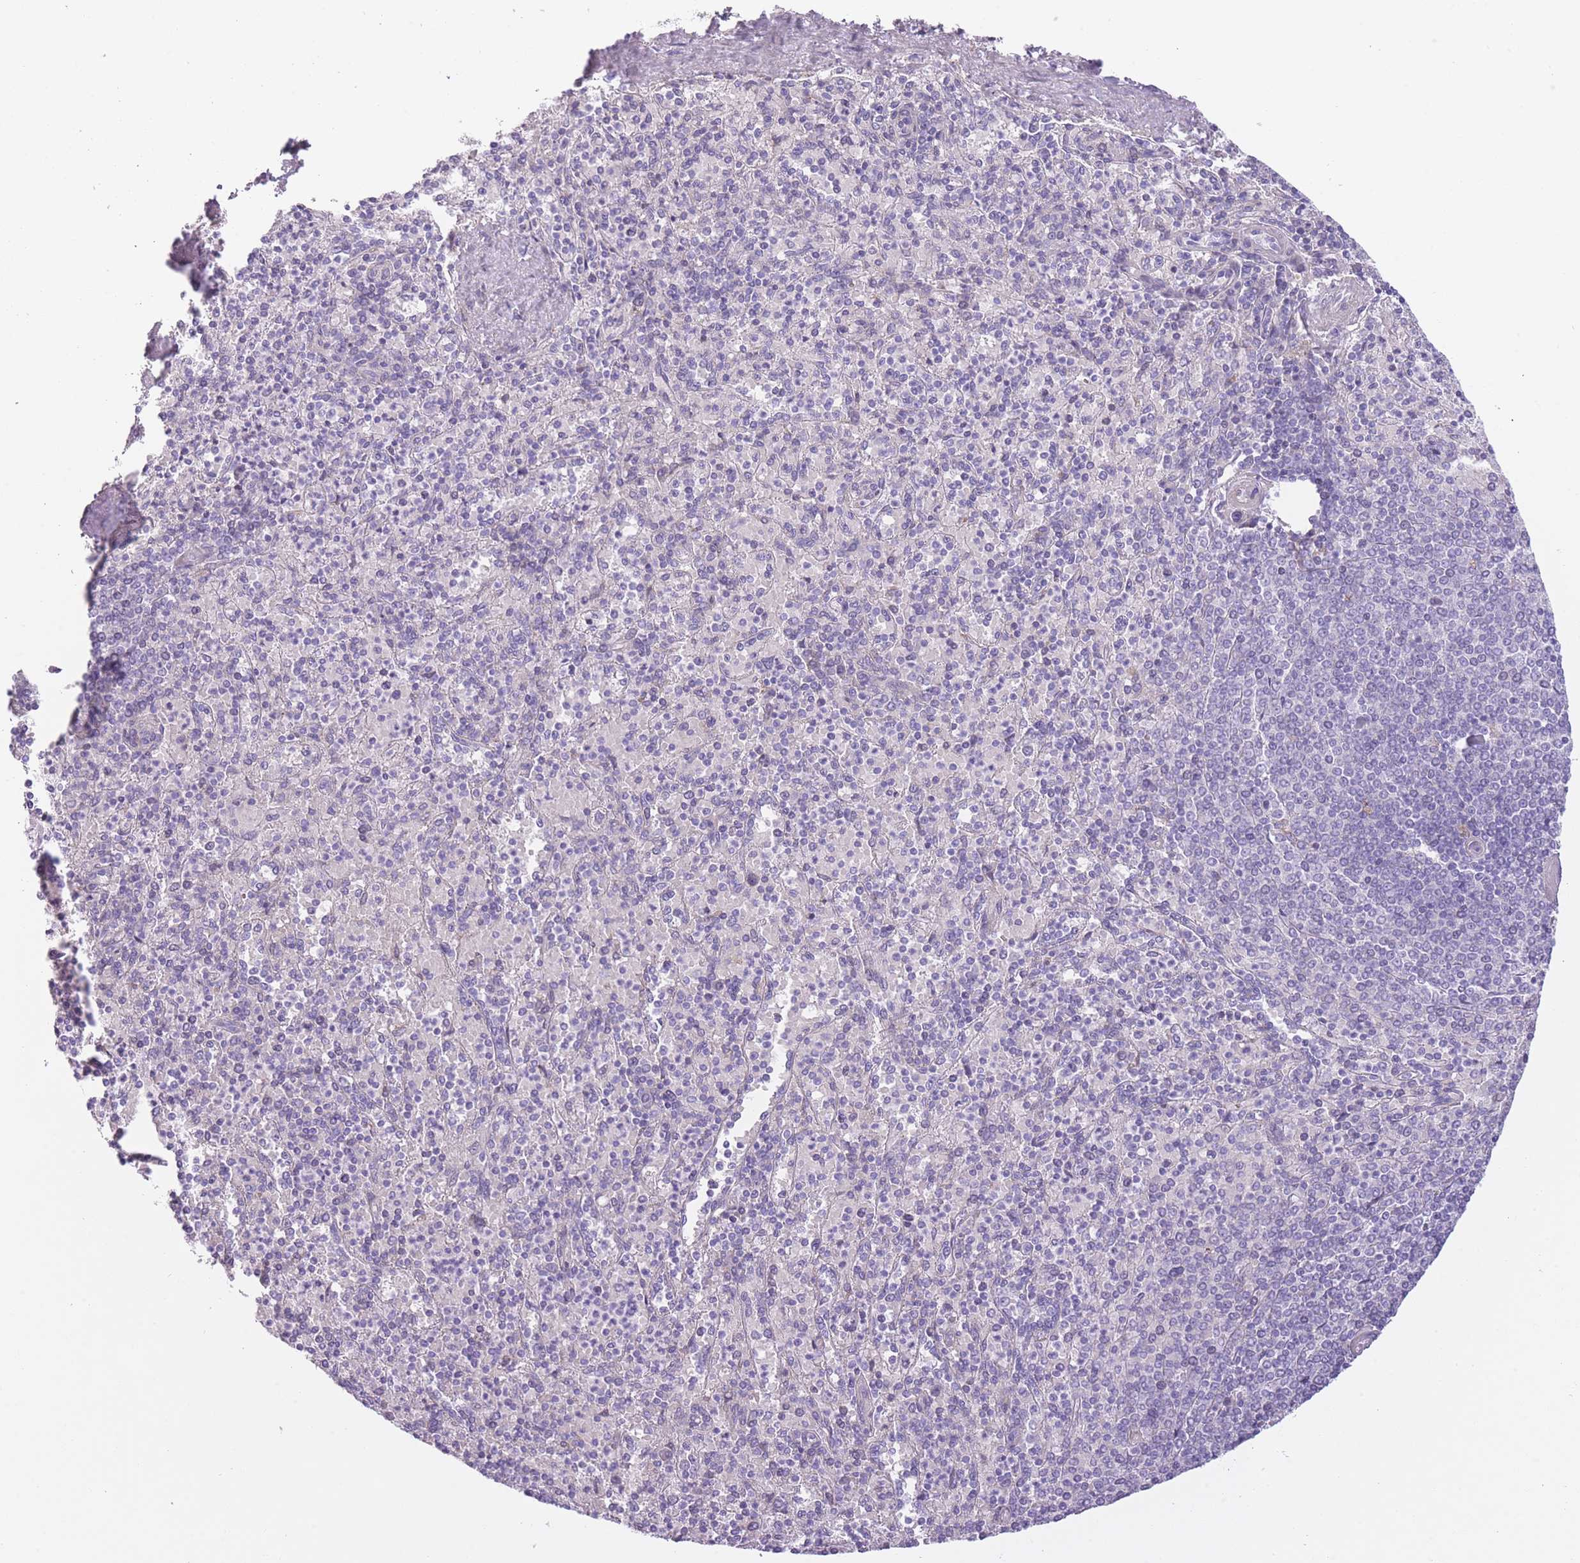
{"staining": {"intensity": "negative", "quantity": "none", "location": "none"}, "tissue": "spleen", "cell_type": "Cells in red pulp", "image_type": "normal", "snomed": [{"axis": "morphology", "description": "Normal tissue, NOS"}, {"axis": "topography", "description": "Spleen"}], "caption": "Immunohistochemistry image of unremarkable human spleen stained for a protein (brown), which exhibits no expression in cells in red pulp.", "gene": "IMPG1", "patient": {"sex": "male", "age": 82}}